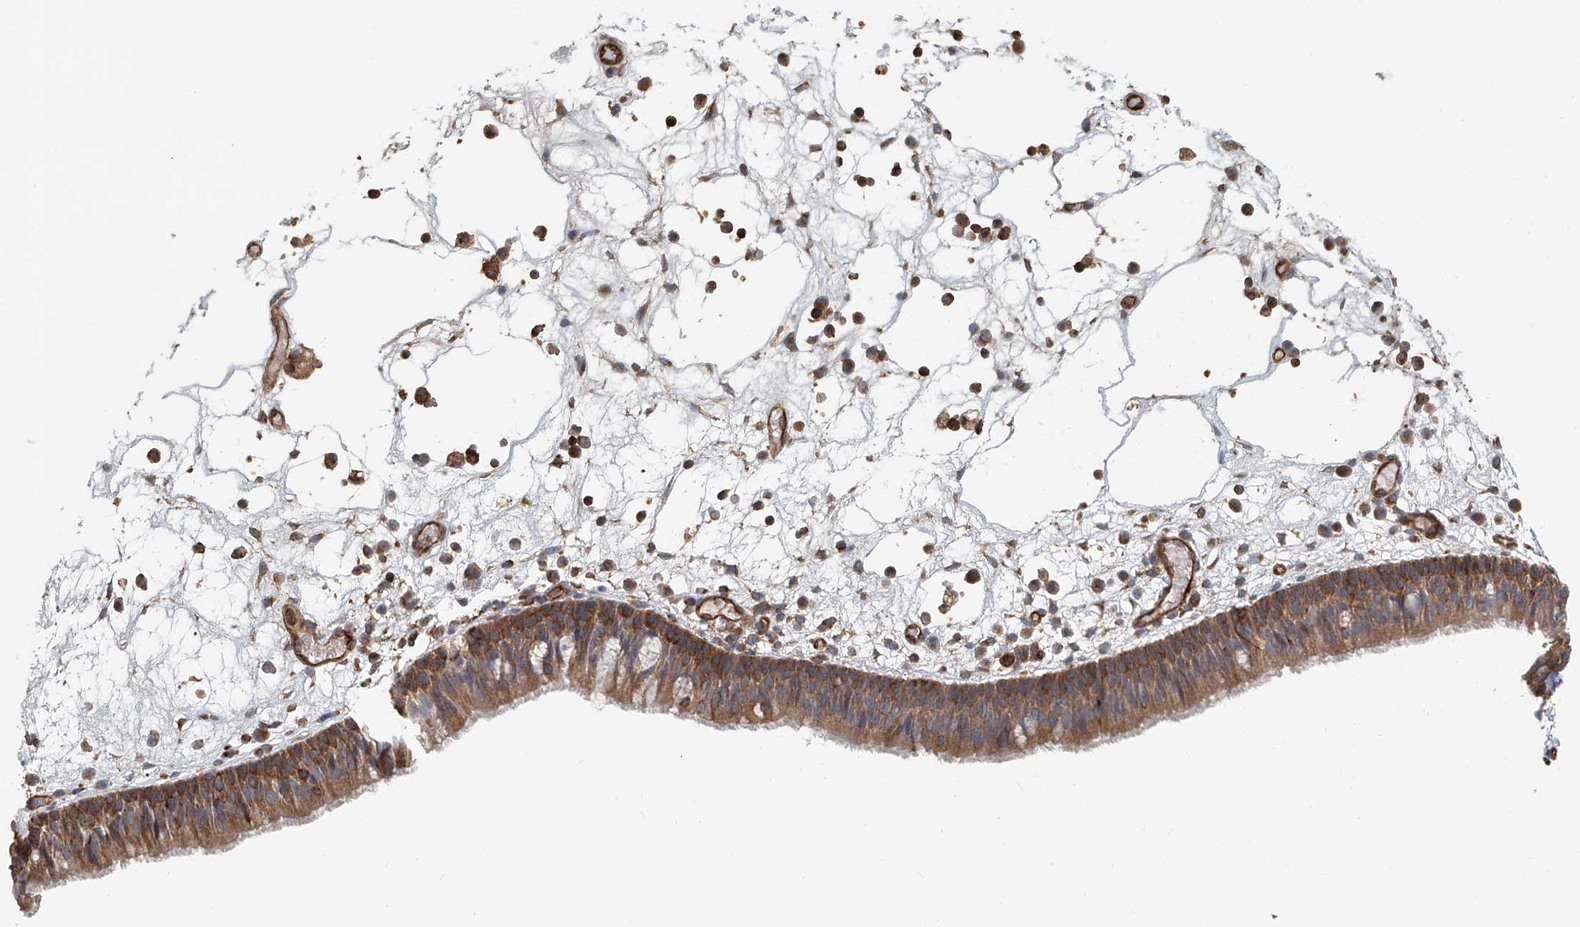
{"staining": {"intensity": "moderate", "quantity": ">75%", "location": "cytoplasmic/membranous"}, "tissue": "nasopharynx", "cell_type": "Respiratory epithelial cells", "image_type": "normal", "snomed": [{"axis": "morphology", "description": "Normal tissue, NOS"}, {"axis": "morphology", "description": "Inflammation, NOS"}, {"axis": "morphology", "description": "Malignant melanoma, Metastatic site"}, {"axis": "topography", "description": "Nasopharynx"}], "caption": "Protein expression analysis of unremarkable human nasopharynx reveals moderate cytoplasmic/membranous expression in approximately >75% of respiratory epithelial cells. The staining is performed using DAB brown chromogen to label protein expression. The nuclei are counter-stained blue using hematoxylin.", "gene": "FRYL", "patient": {"sex": "male", "age": 70}}